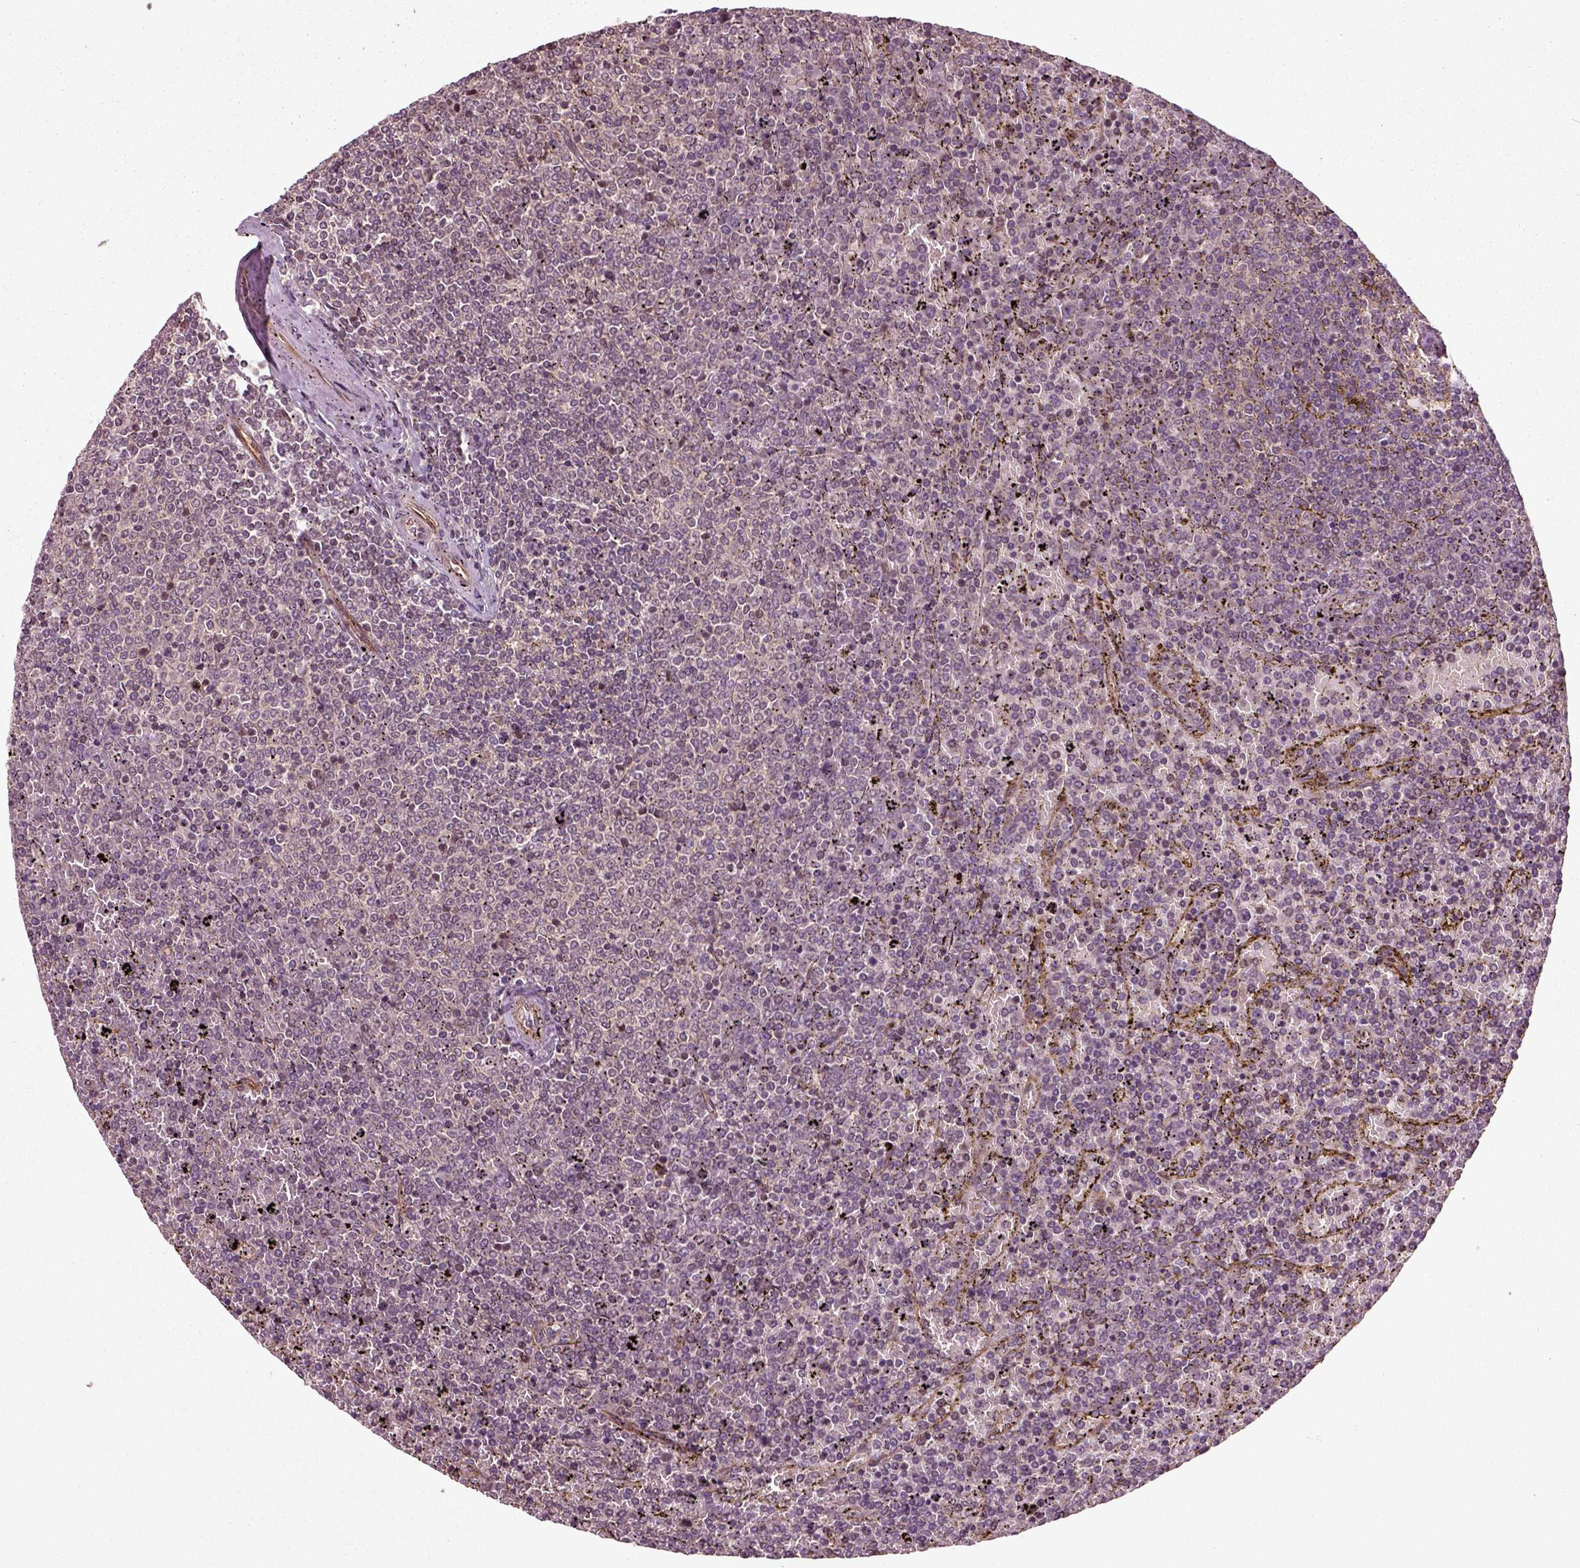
{"staining": {"intensity": "negative", "quantity": "none", "location": "none"}, "tissue": "lymphoma", "cell_type": "Tumor cells", "image_type": "cancer", "snomed": [{"axis": "morphology", "description": "Malignant lymphoma, non-Hodgkin's type, Low grade"}, {"axis": "topography", "description": "Spleen"}], "caption": "Lymphoma stained for a protein using immunohistochemistry (IHC) reveals no expression tumor cells.", "gene": "PLCD3", "patient": {"sex": "female", "age": 77}}